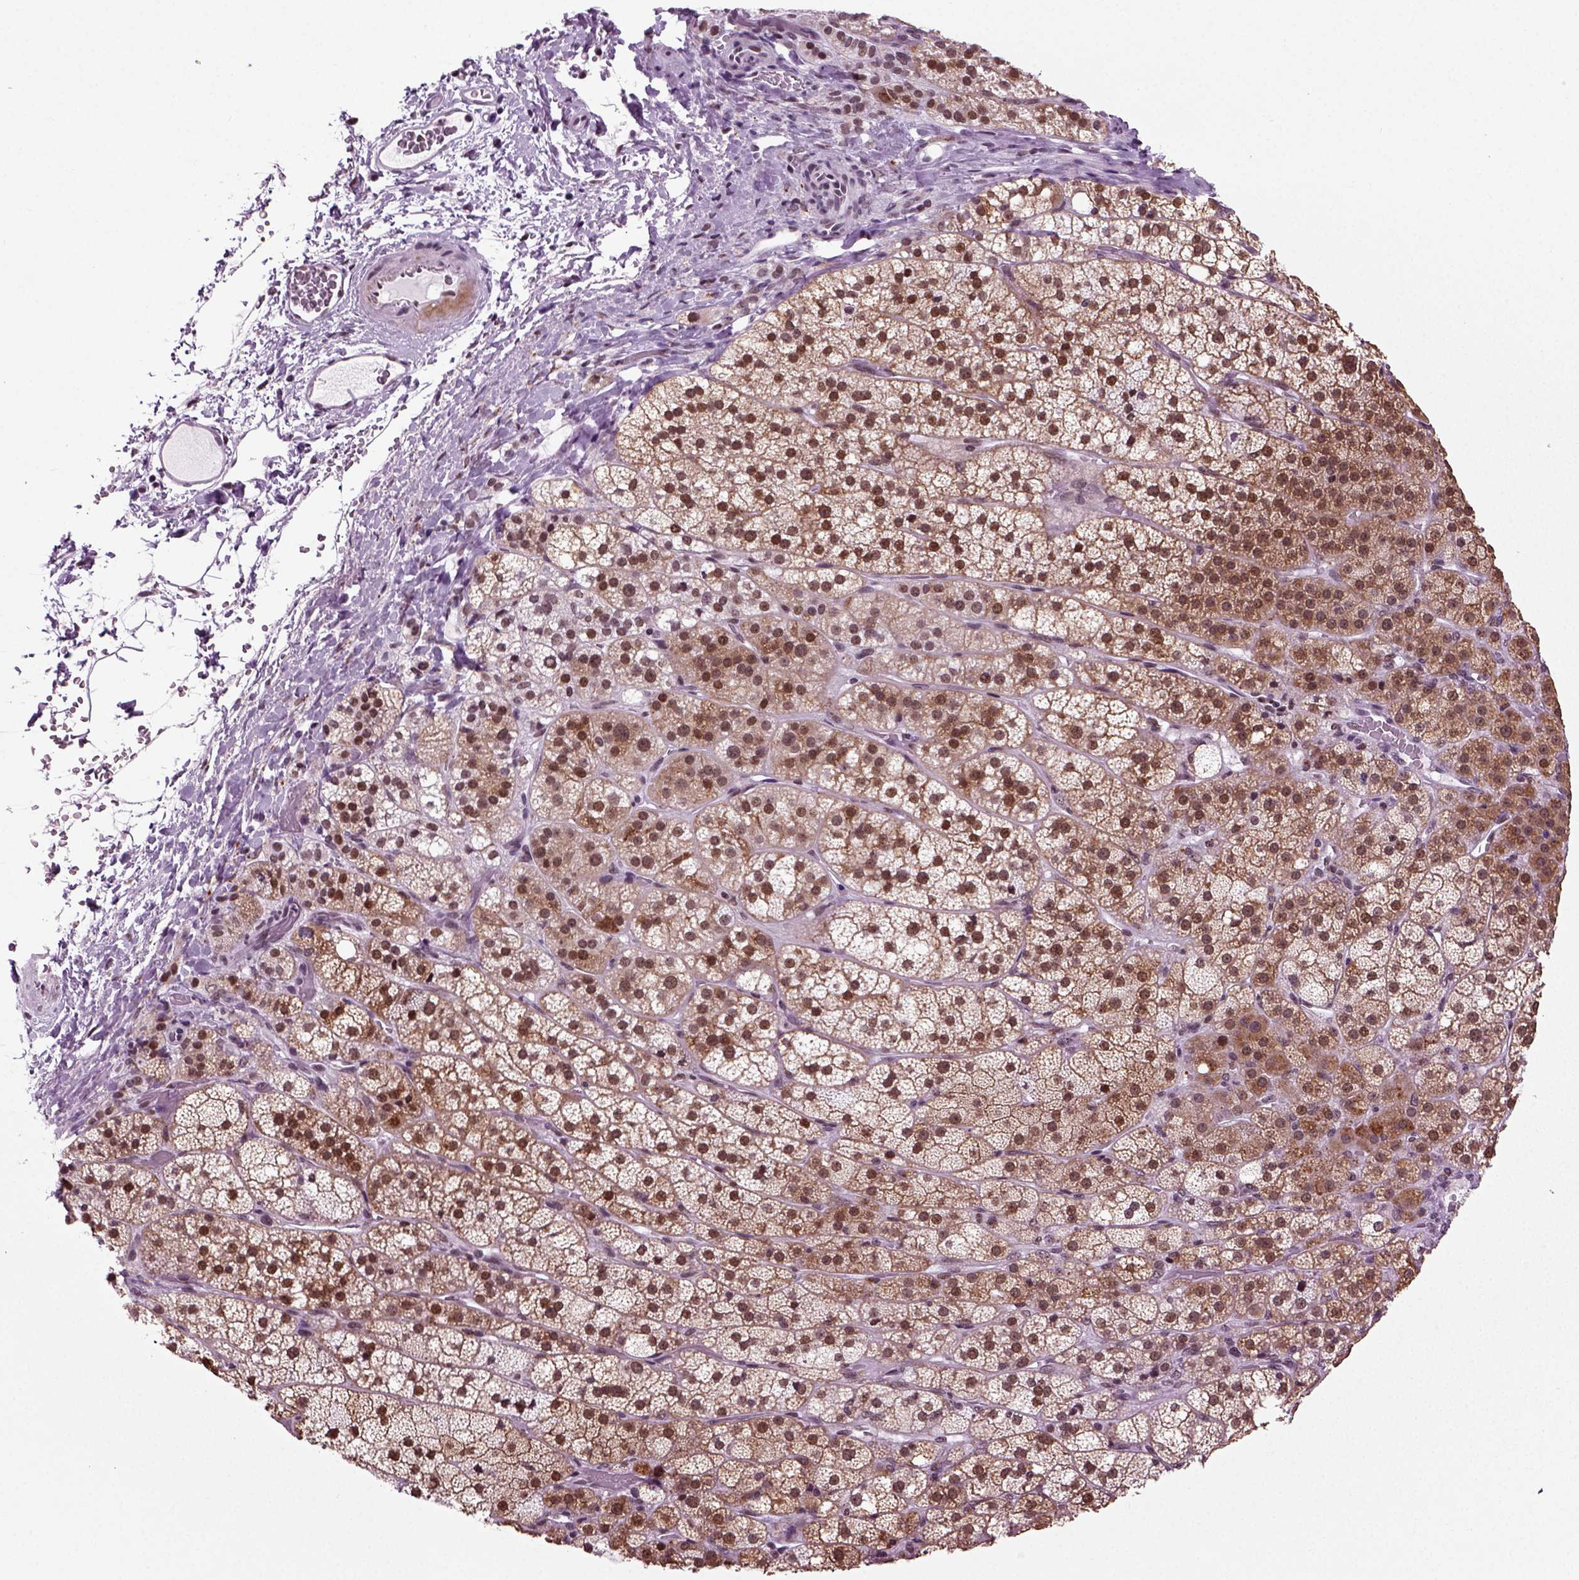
{"staining": {"intensity": "strong", "quantity": ">75%", "location": "cytoplasmic/membranous,nuclear"}, "tissue": "adrenal gland", "cell_type": "Glandular cells", "image_type": "normal", "snomed": [{"axis": "morphology", "description": "Normal tissue, NOS"}, {"axis": "topography", "description": "Adrenal gland"}], "caption": "Immunohistochemistry (DAB (3,3'-diaminobenzidine)) staining of benign adrenal gland demonstrates strong cytoplasmic/membranous,nuclear protein positivity in about >75% of glandular cells.", "gene": "RCOR3", "patient": {"sex": "female", "age": 60}}